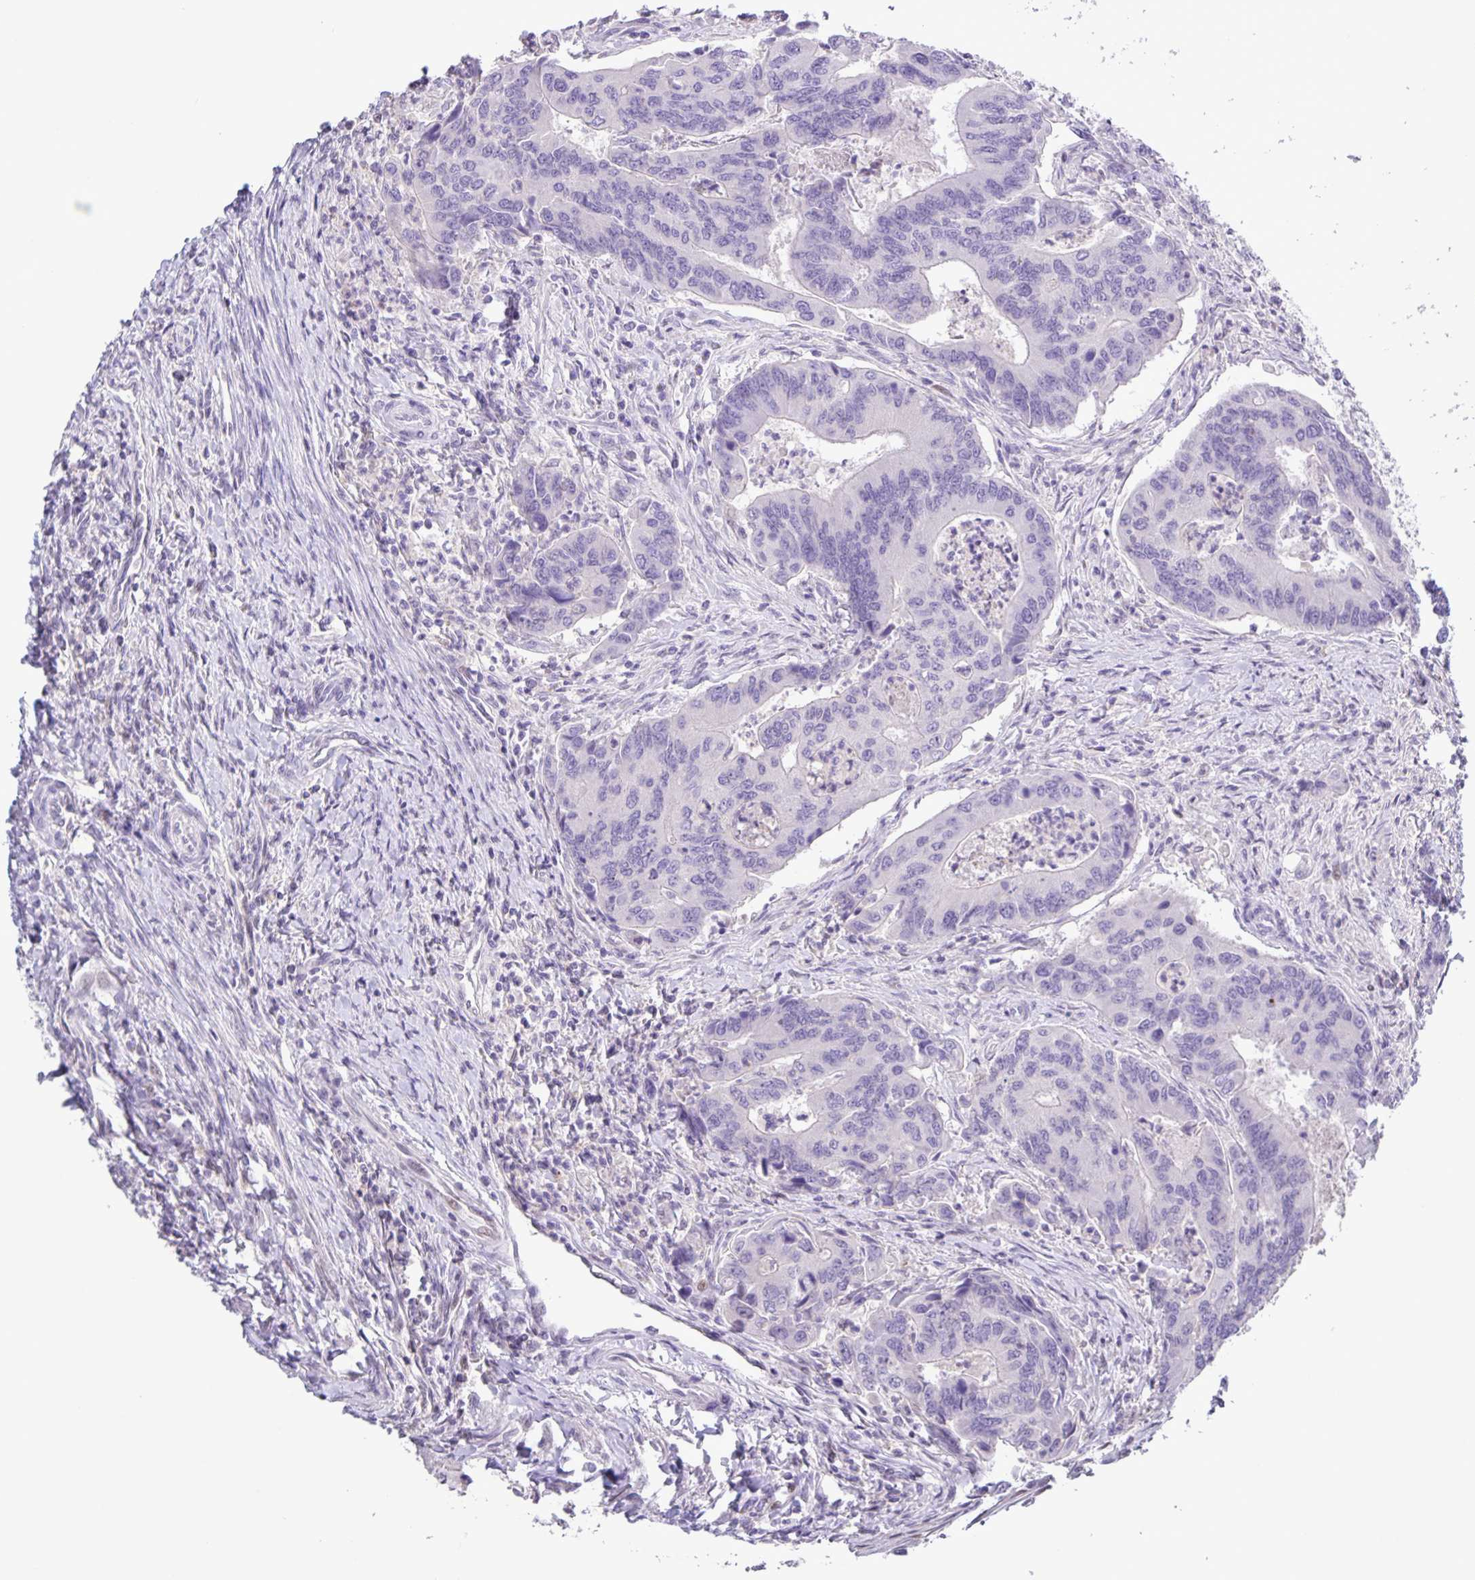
{"staining": {"intensity": "negative", "quantity": "none", "location": "none"}, "tissue": "colorectal cancer", "cell_type": "Tumor cells", "image_type": "cancer", "snomed": [{"axis": "morphology", "description": "Adenocarcinoma, NOS"}, {"axis": "topography", "description": "Colon"}], "caption": "Micrograph shows no protein expression in tumor cells of adenocarcinoma (colorectal) tissue. (DAB immunohistochemistry, high magnification).", "gene": "ONECUT2", "patient": {"sex": "female", "age": 67}}